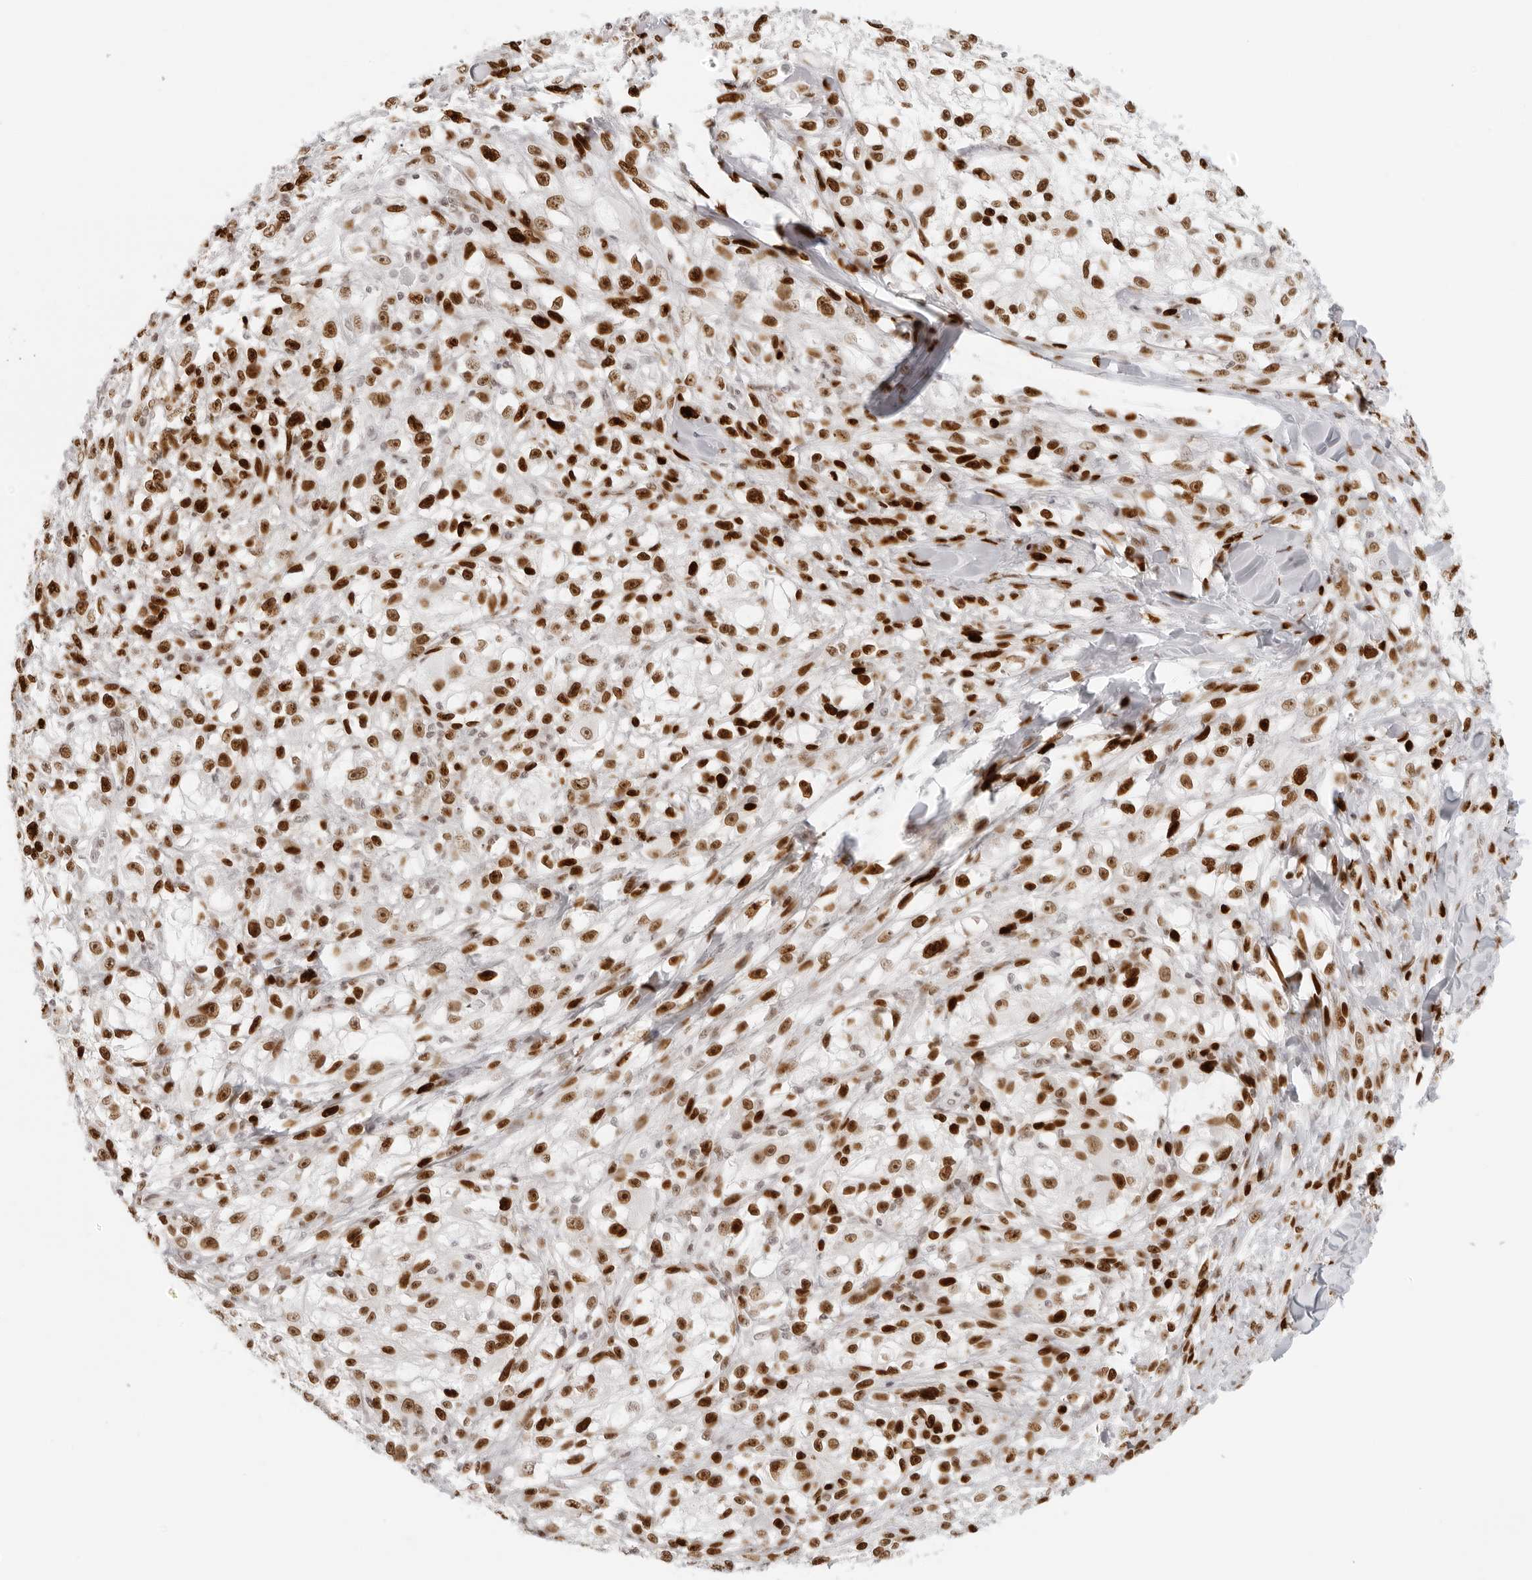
{"staining": {"intensity": "strong", "quantity": ">75%", "location": "nuclear"}, "tissue": "melanoma", "cell_type": "Tumor cells", "image_type": "cancer", "snomed": [{"axis": "morphology", "description": "Malignant melanoma, NOS"}, {"axis": "topography", "description": "Skin of head"}], "caption": "IHC of malignant melanoma exhibits high levels of strong nuclear expression in approximately >75% of tumor cells.", "gene": "RCC1", "patient": {"sex": "male", "age": 83}}